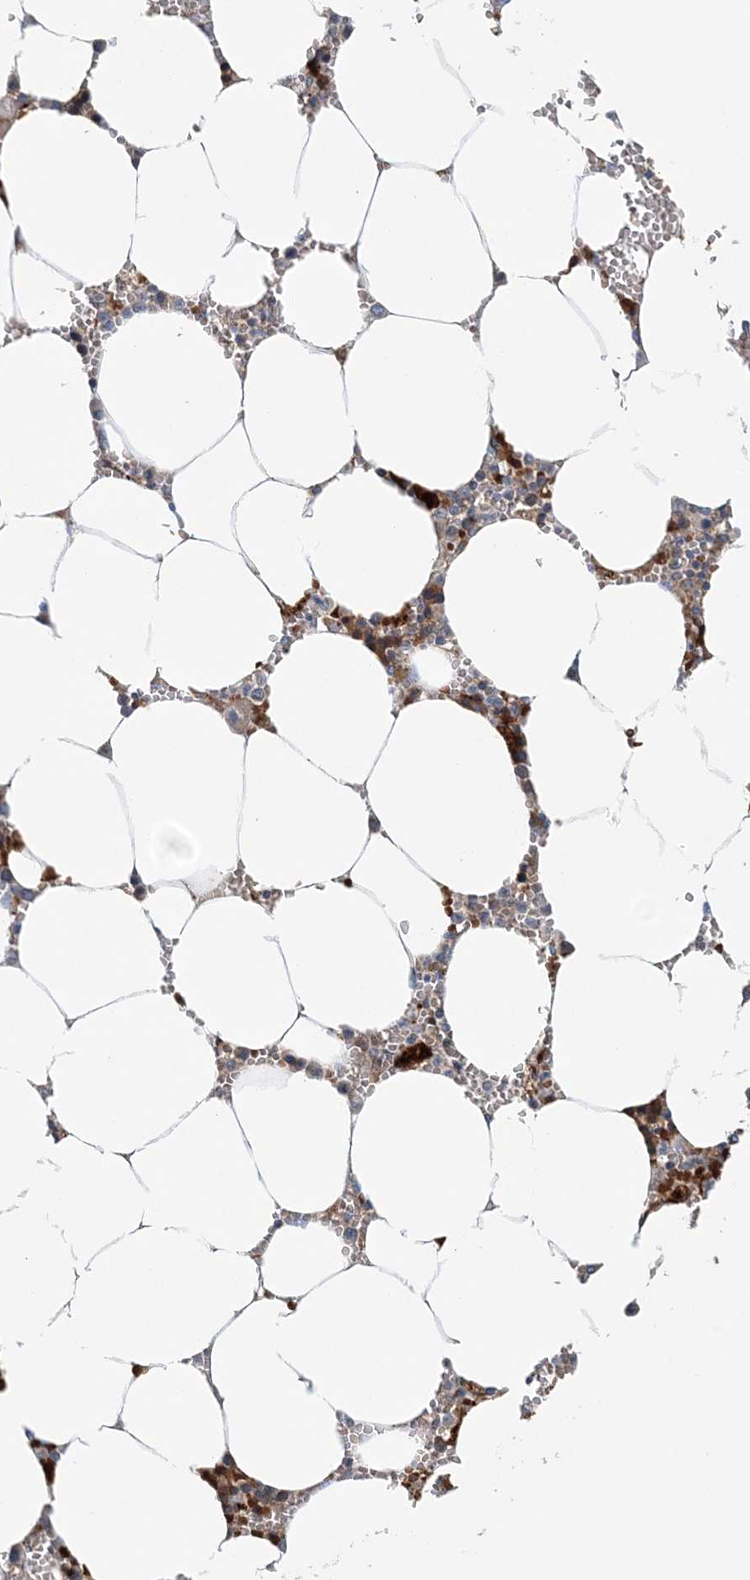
{"staining": {"intensity": "moderate", "quantity": "<25%", "location": "cytoplasmic/membranous"}, "tissue": "bone marrow", "cell_type": "Hematopoietic cells", "image_type": "normal", "snomed": [{"axis": "morphology", "description": "Normal tissue, NOS"}, {"axis": "topography", "description": "Bone marrow"}], "caption": "High-power microscopy captured an IHC micrograph of benign bone marrow, revealing moderate cytoplasmic/membranous expression in approximately <25% of hematopoietic cells. (DAB IHC, brown staining for protein, blue staining for nuclei).", "gene": "TTI1", "patient": {"sex": "male", "age": 70}}